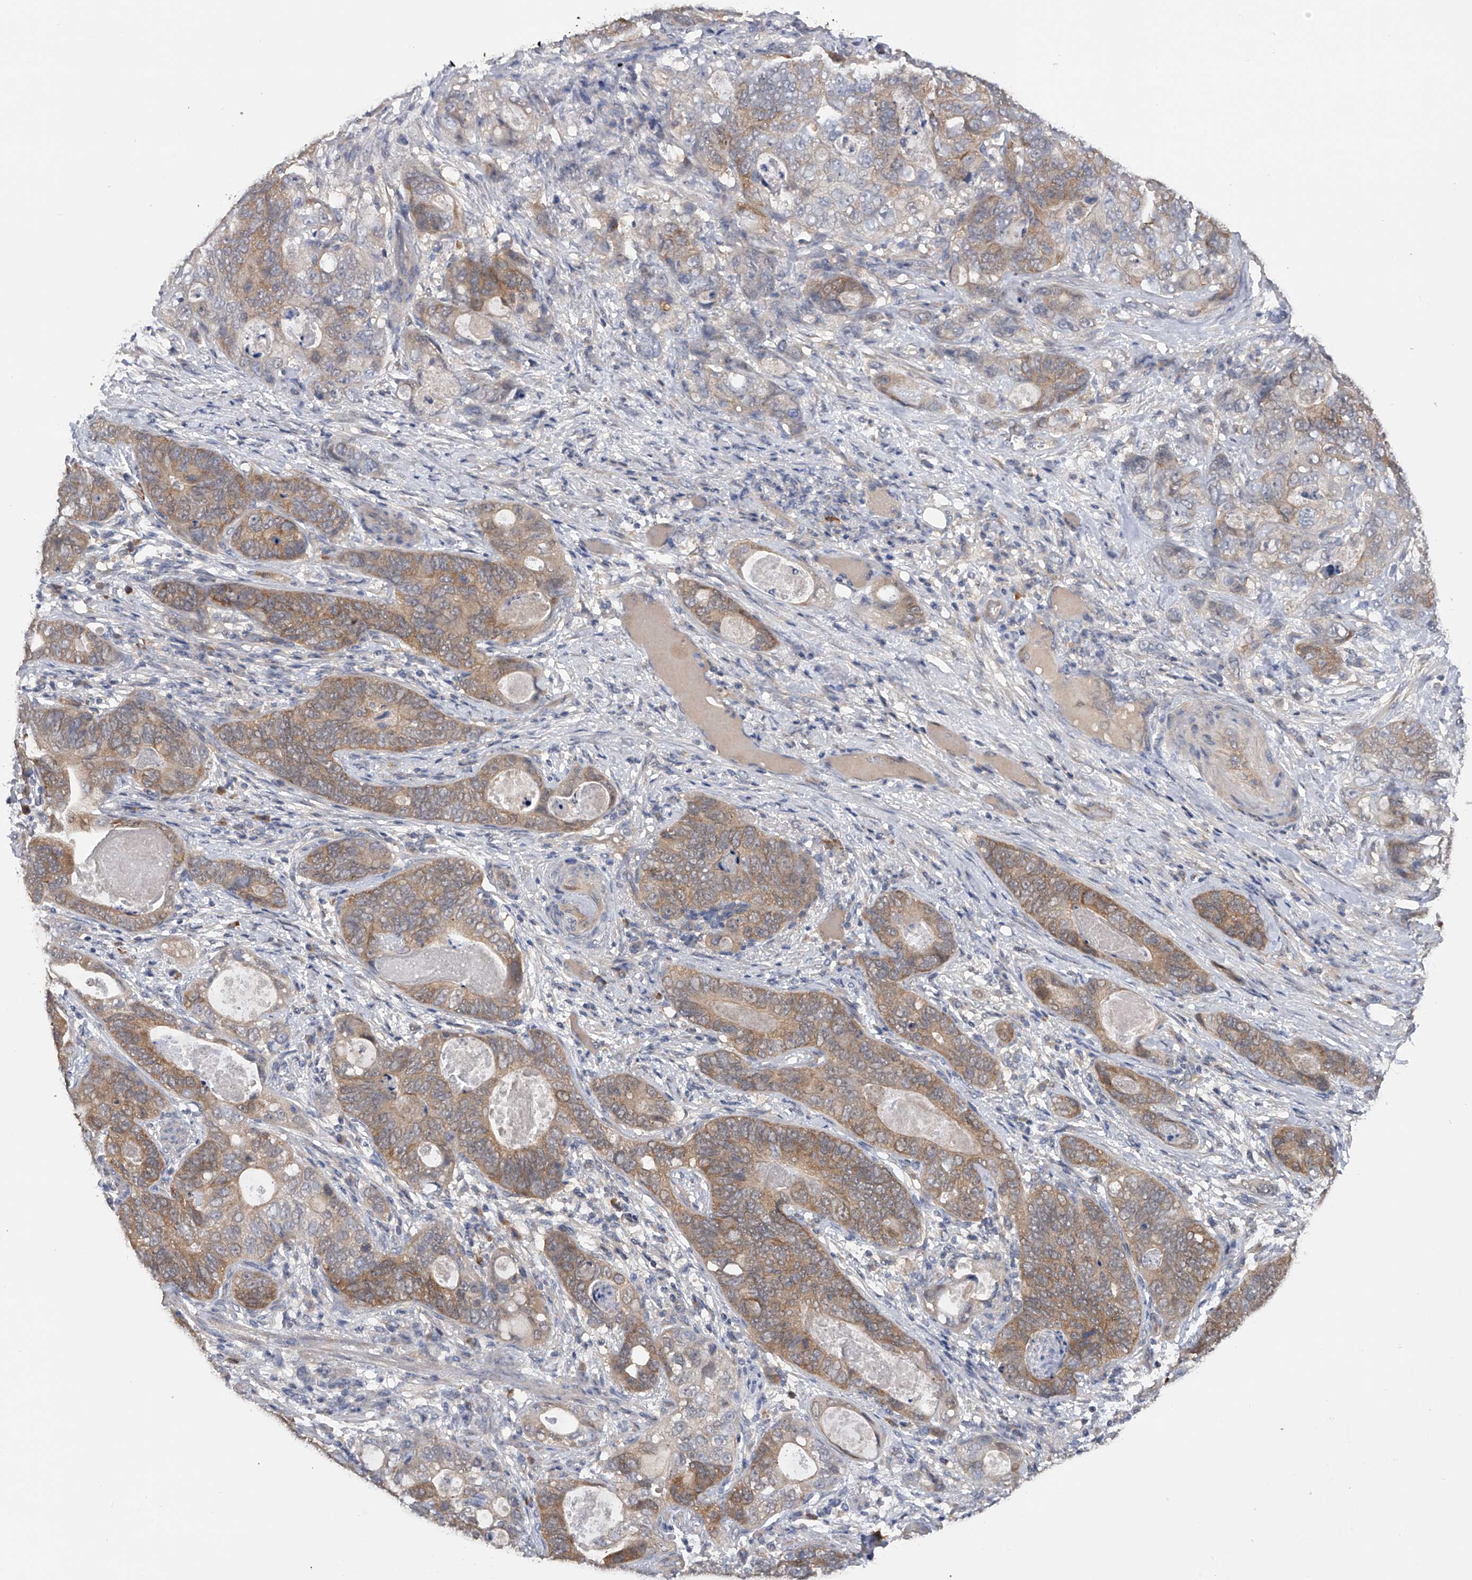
{"staining": {"intensity": "weak", "quantity": "25%-75%", "location": "cytoplasmic/membranous"}, "tissue": "stomach cancer", "cell_type": "Tumor cells", "image_type": "cancer", "snomed": [{"axis": "morphology", "description": "Normal tissue, NOS"}, {"axis": "morphology", "description": "Adenocarcinoma, NOS"}, {"axis": "topography", "description": "Stomach"}], "caption": "Stomach cancer (adenocarcinoma) was stained to show a protein in brown. There is low levels of weak cytoplasmic/membranous staining in approximately 25%-75% of tumor cells. (DAB IHC with brightfield microscopy, high magnification).", "gene": "CFAP298", "patient": {"sex": "female", "age": 89}}